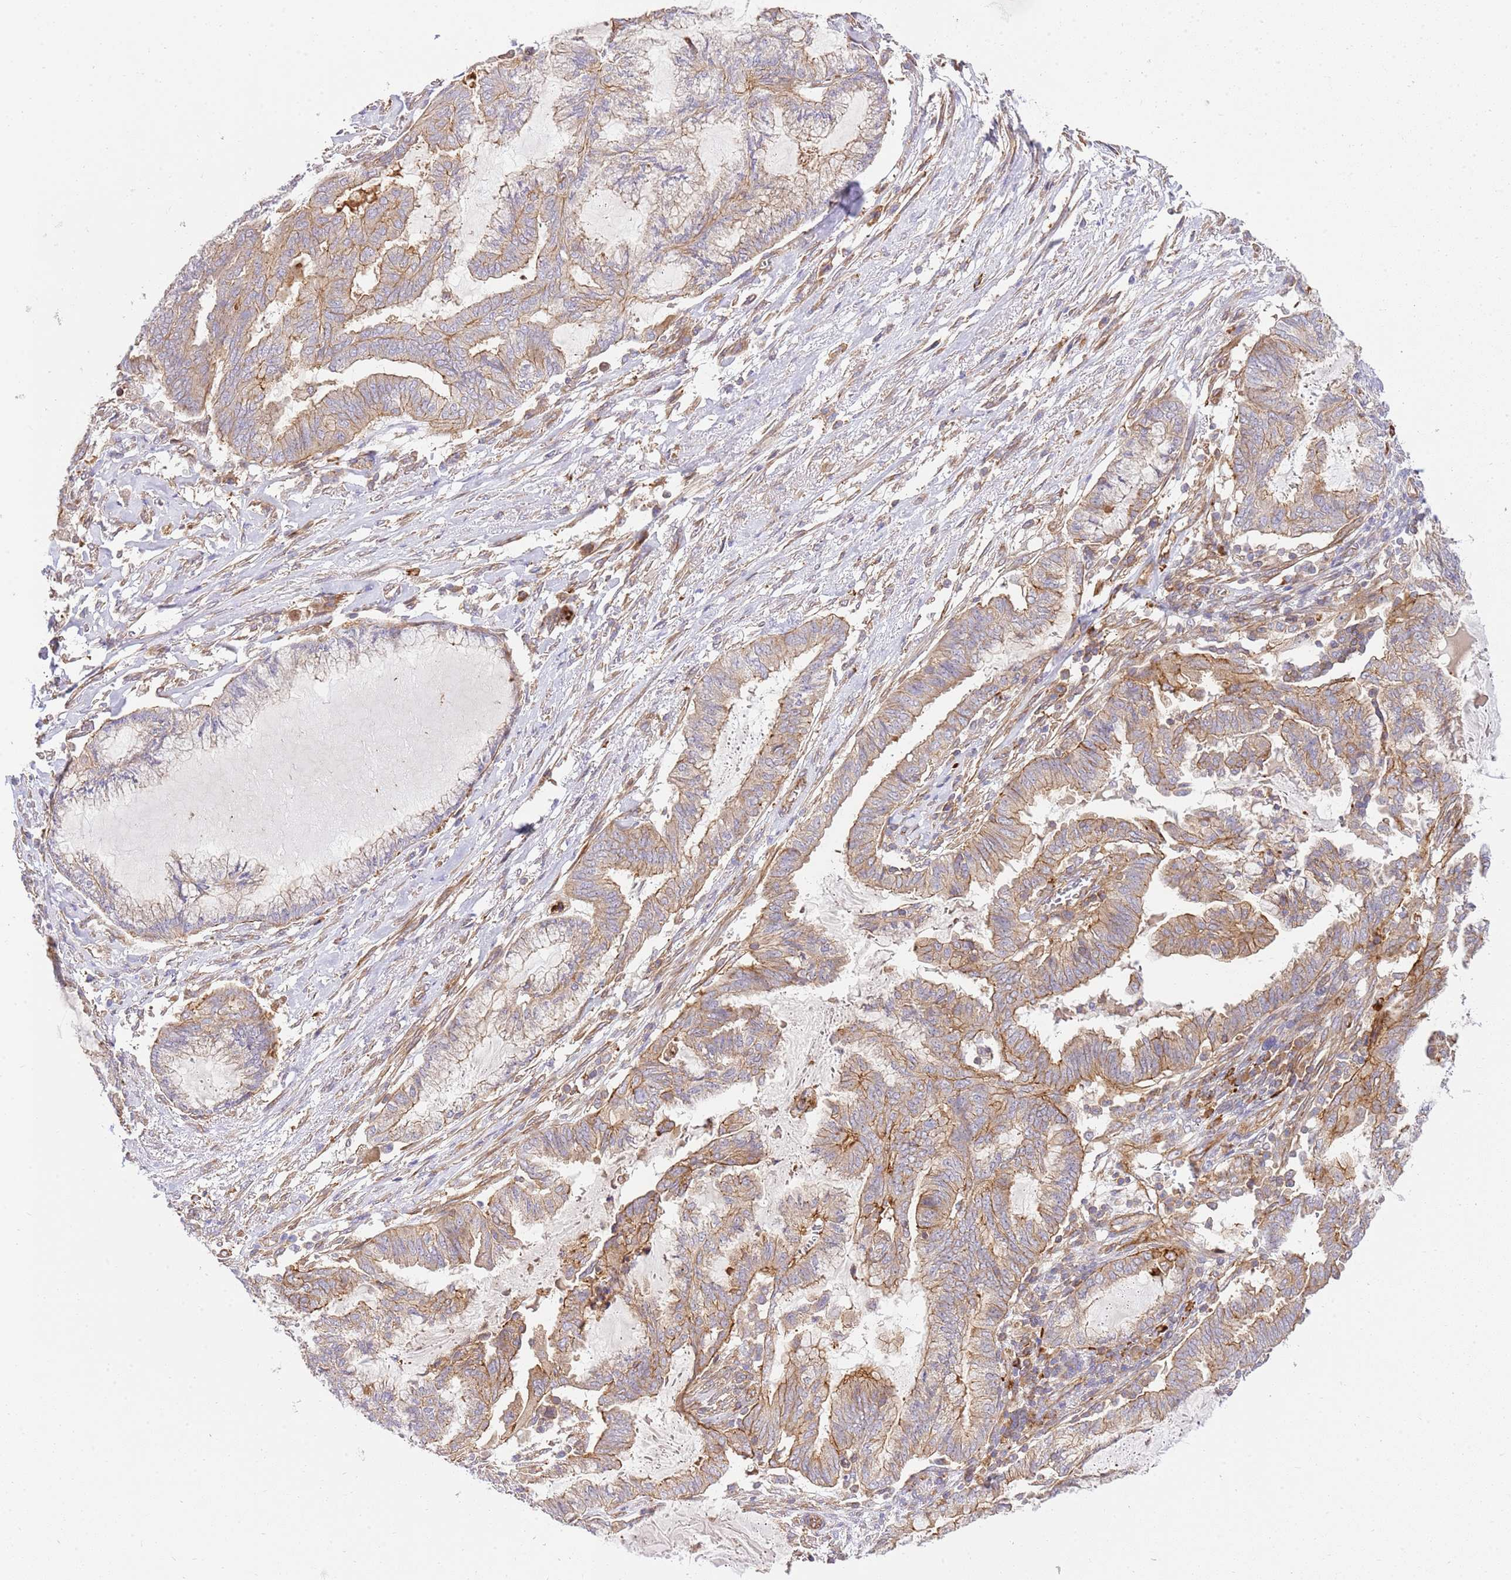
{"staining": {"intensity": "moderate", "quantity": "25%-75%", "location": "cytoplasmic/membranous"}, "tissue": "endometrial cancer", "cell_type": "Tumor cells", "image_type": "cancer", "snomed": [{"axis": "morphology", "description": "Adenocarcinoma, NOS"}, {"axis": "topography", "description": "Endometrium"}], "caption": "A histopathology image of adenocarcinoma (endometrial) stained for a protein exhibits moderate cytoplasmic/membranous brown staining in tumor cells.", "gene": "EFCAB8", "patient": {"sex": "female", "age": 86}}